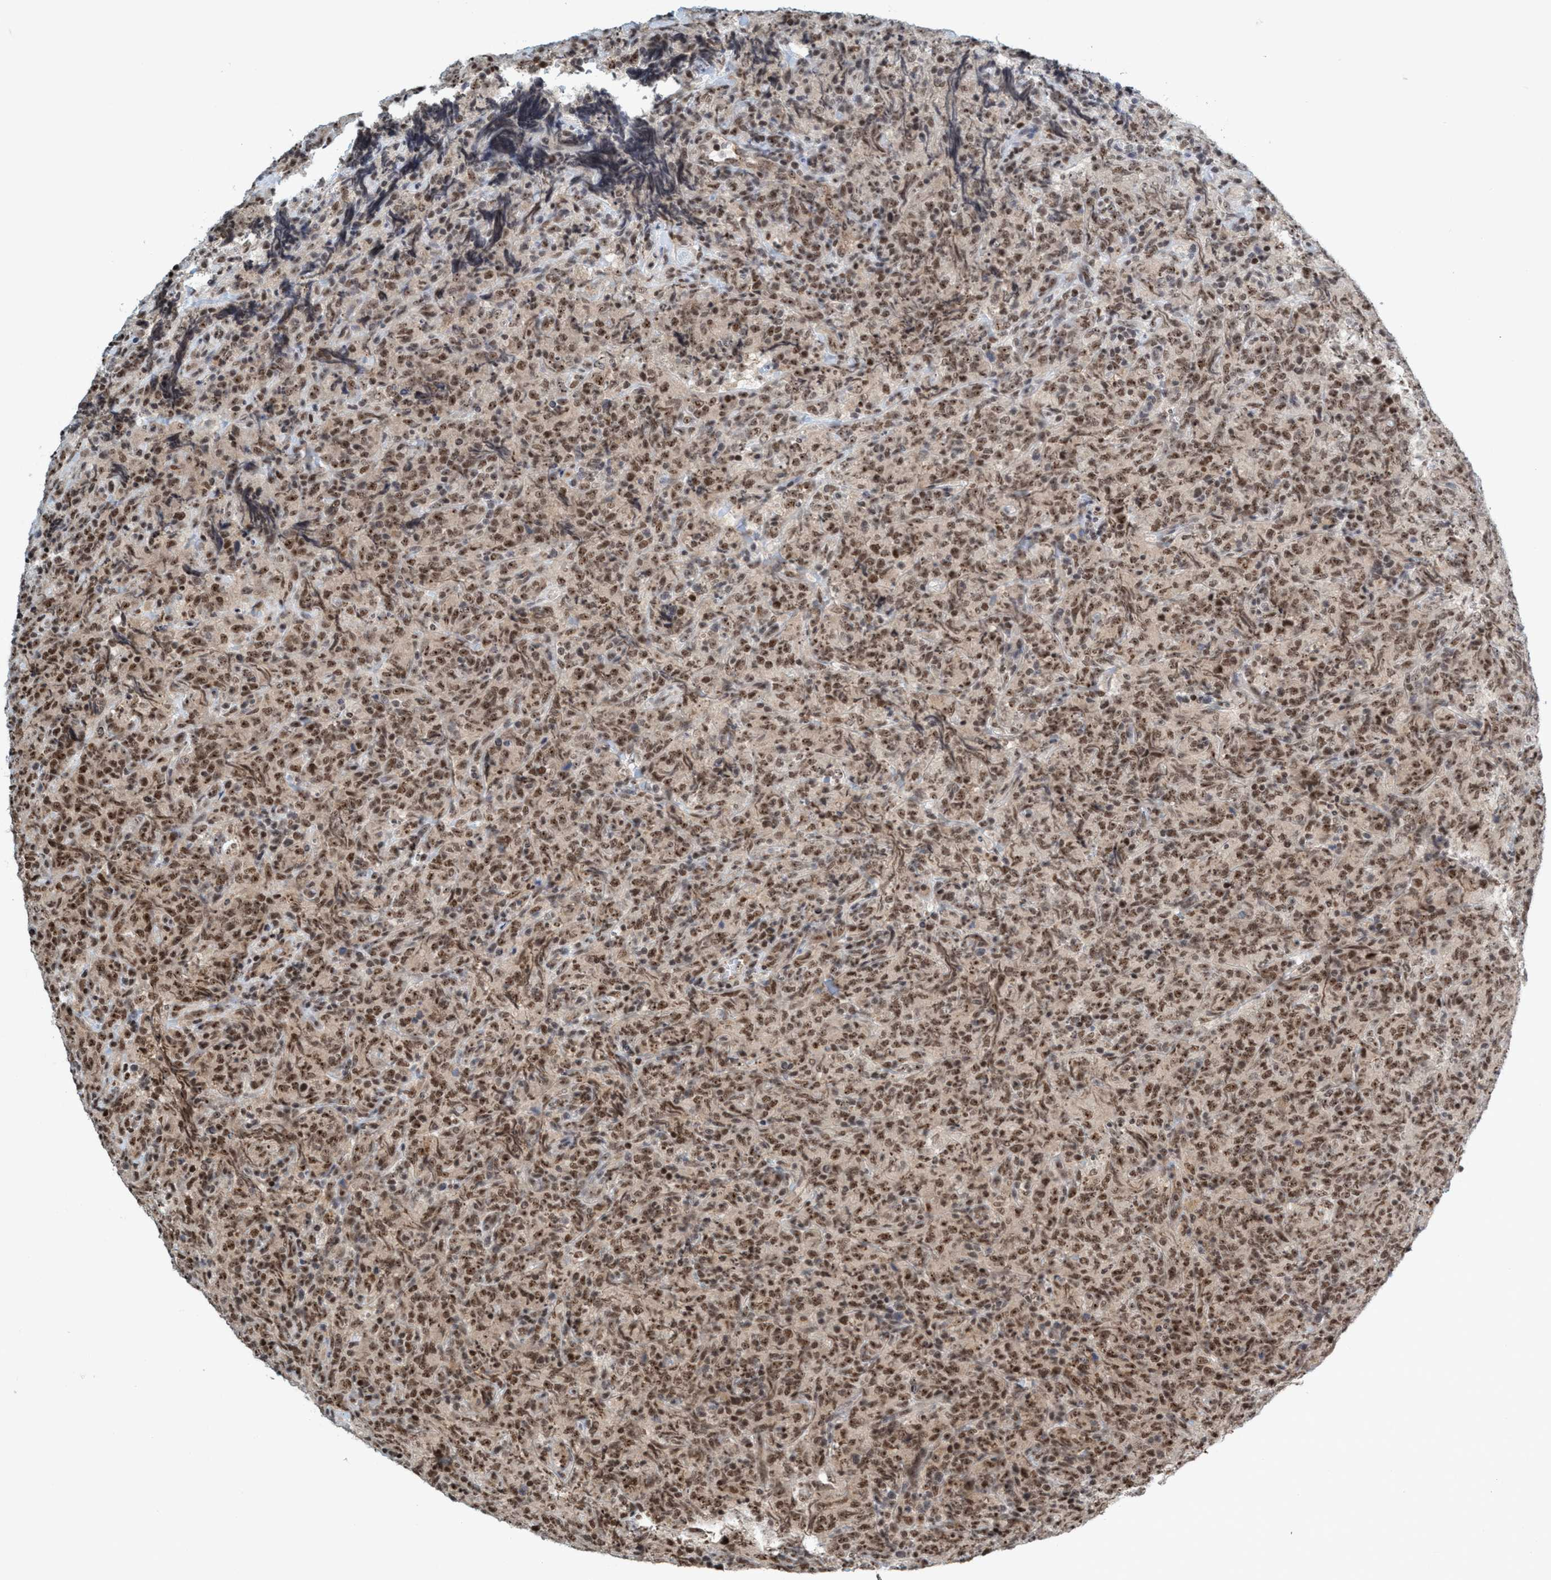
{"staining": {"intensity": "moderate", "quantity": ">75%", "location": "nuclear"}, "tissue": "lymphoma", "cell_type": "Tumor cells", "image_type": "cancer", "snomed": [{"axis": "morphology", "description": "Malignant lymphoma, non-Hodgkin's type, High grade"}, {"axis": "topography", "description": "Tonsil"}], "caption": "A histopathology image of human high-grade malignant lymphoma, non-Hodgkin's type stained for a protein reveals moderate nuclear brown staining in tumor cells.", "gene": "SMCR8", "patient": {"sex": "female", "age": 36}}